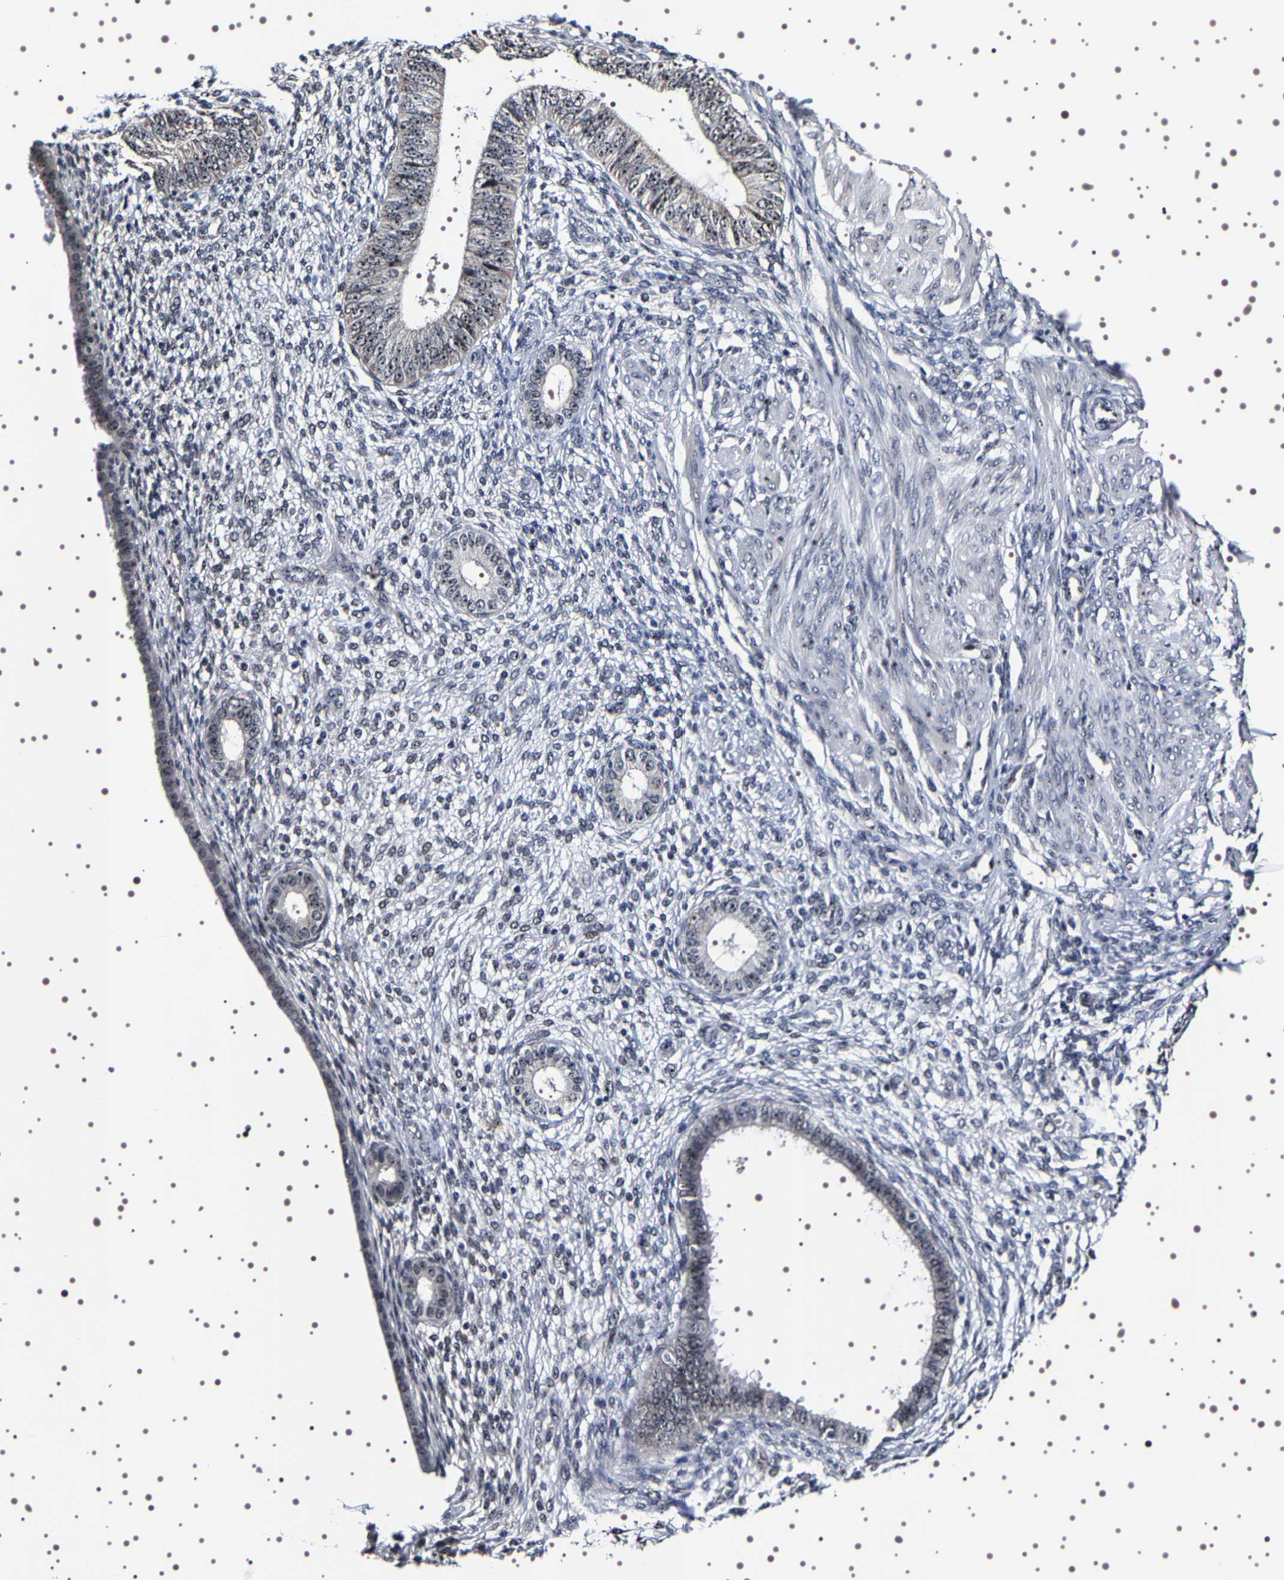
{"staining": {"intensity": "weak", "quantity": "<25%", "location": "nuclear"}, "tissue": "endometrium", "cell_type": "Cells in endometrial stroma", "image_type": "normal", "snomed": [{"axis": "morphology", "description": "Normal tissue, NOS"}, {"axis": "topography", "description": "Endometrium"}], "caption": "The immunohistochemistry image has no significant expression in cells in endometrial stroma of endometrium.", "gene": "GNL3", "patient": {"sex": "female", "age": 72}}